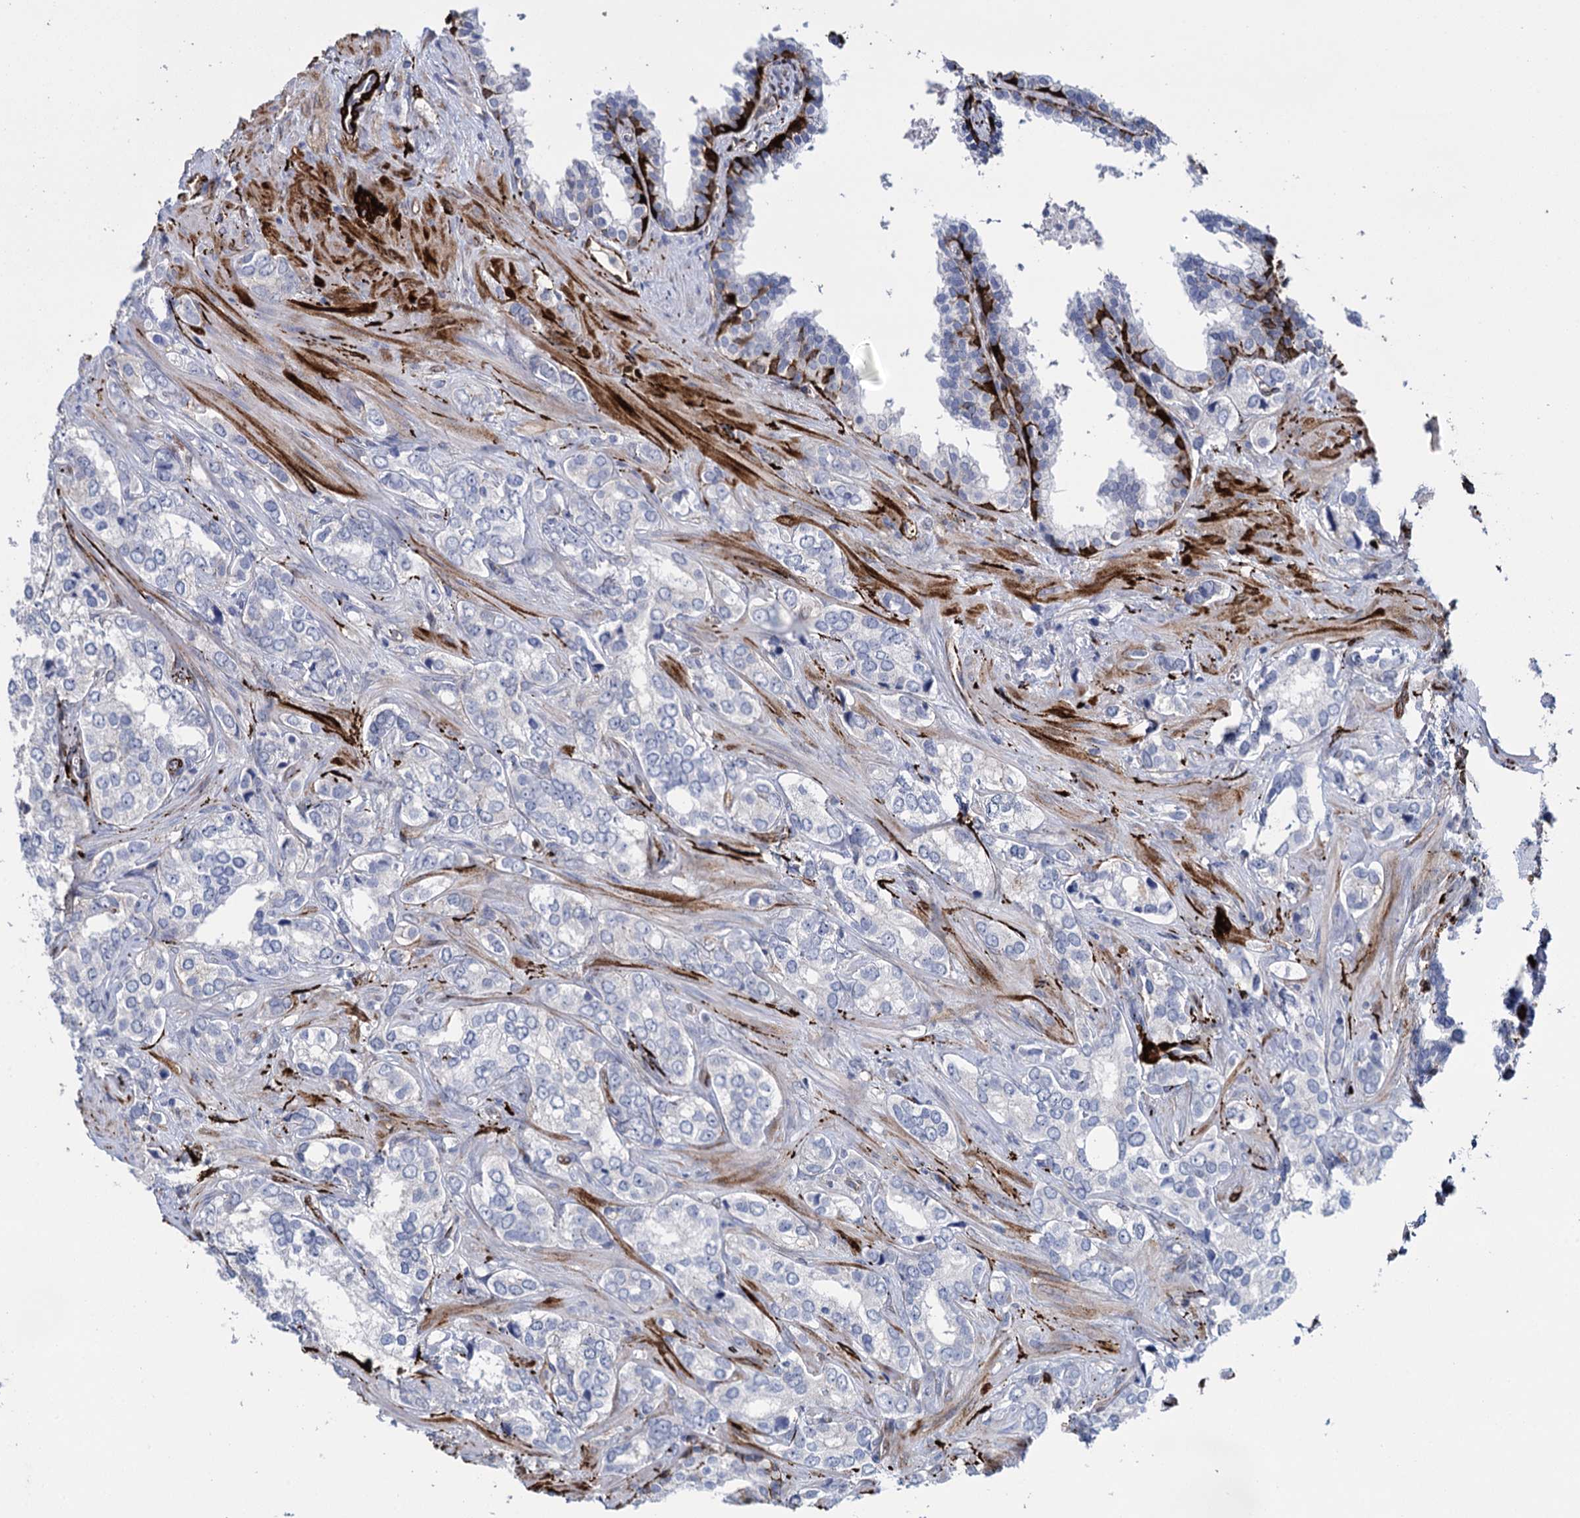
{"staining": {"intensity": "negative", "quantity": "none", "location": "none"}, "tissue": "prostate cancer", "cell_type": "Tumor cells", "image_type": "cancer", "snomed": [{"axis": "morphology", "description": "Adenocarcinoma, High grade"}, {"axis": "topography", "description": "Prostate"}], "caption": "Immunohistochemistry photomicrograph of prostate adenocarcinoma (high-grade) stained for a protein (brown), which reveals no positivity in tumor cells.", "gene": "SNCG", "patient": {"sex": "male", "age": 66}}